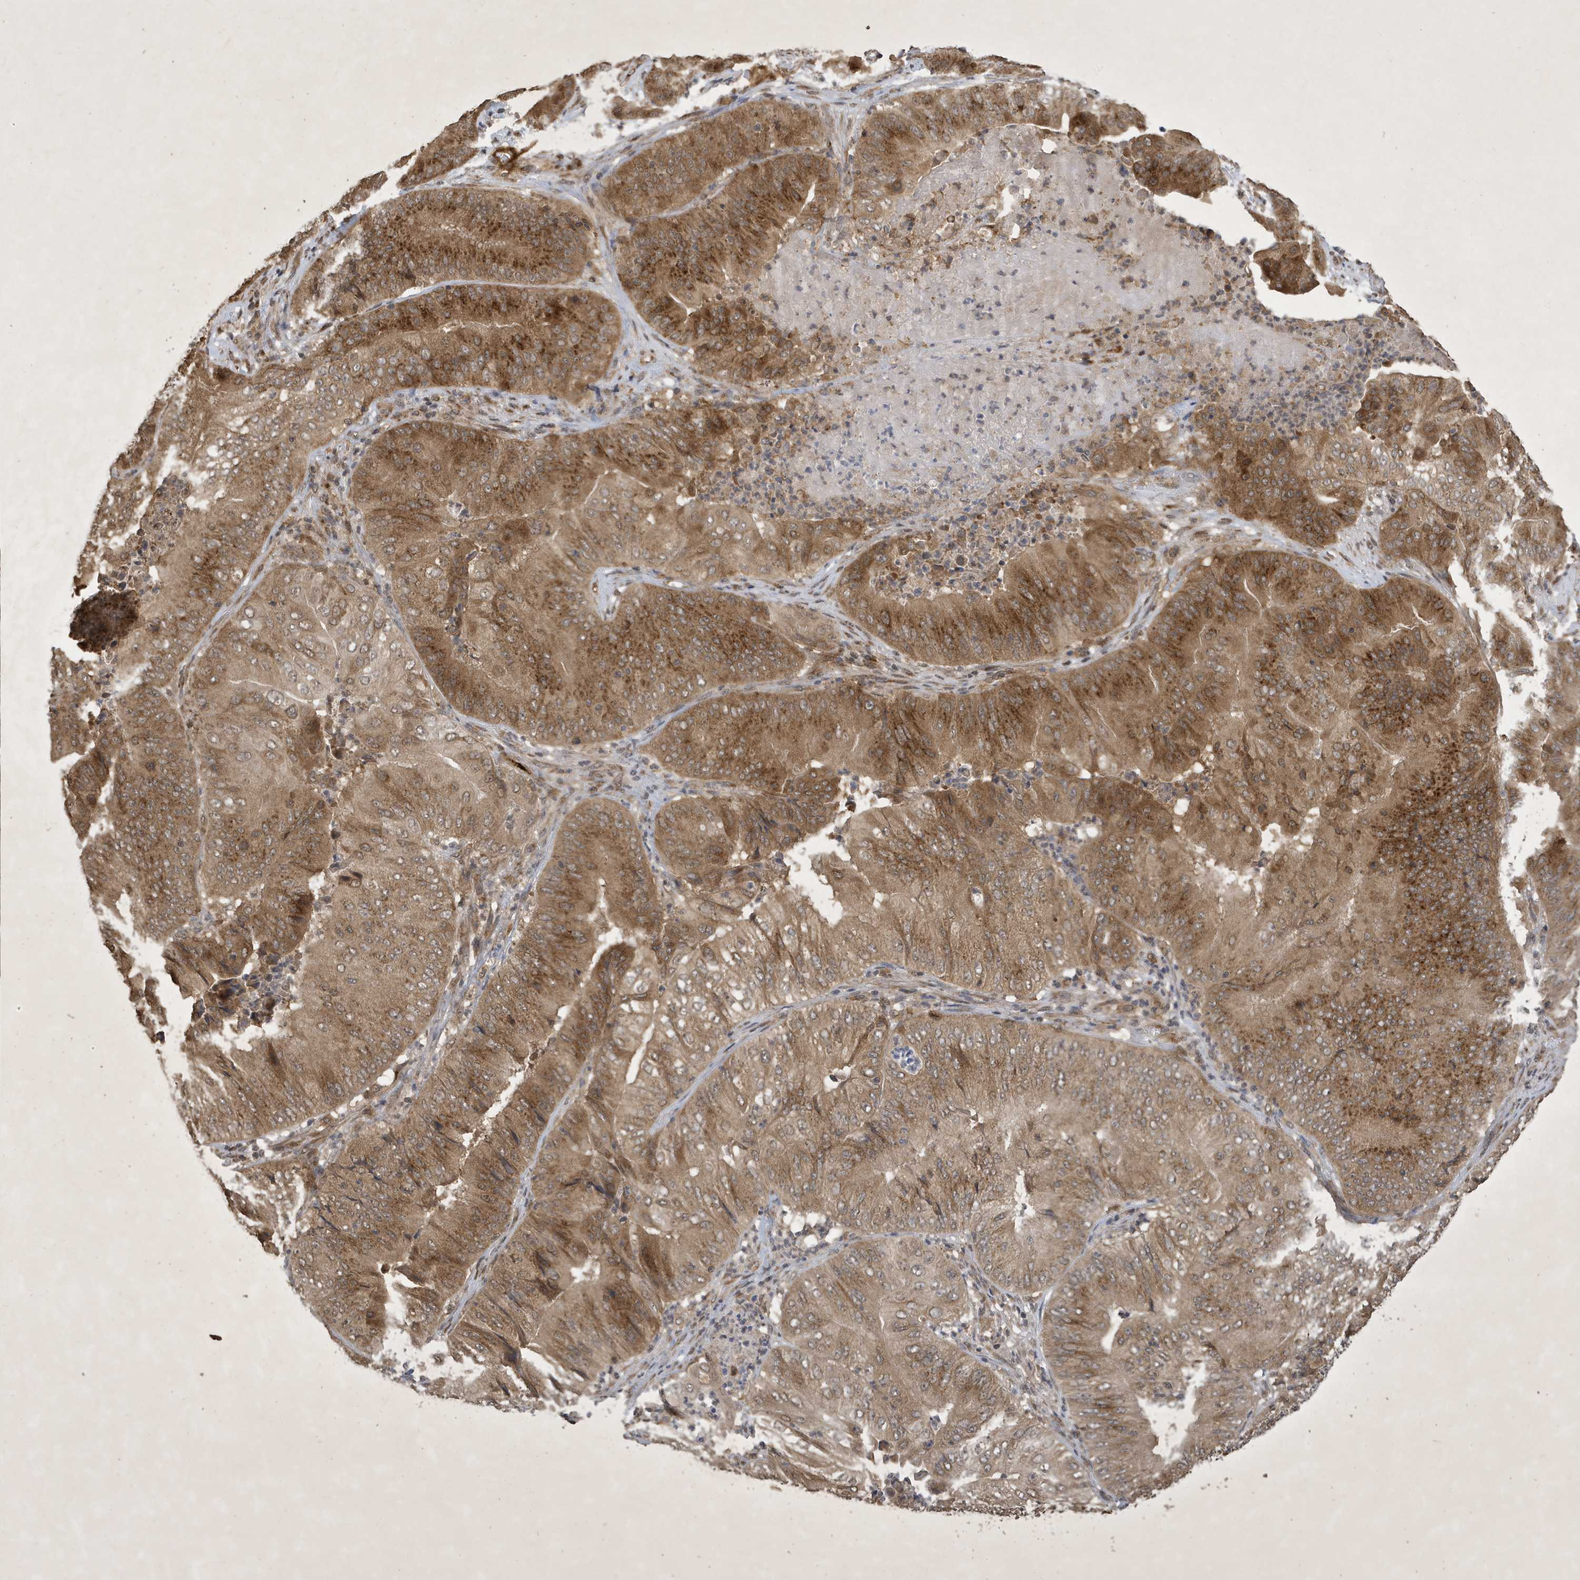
{"staining": {"intensity": "moderate", "quantity": ">75%", "location": "cytoplasmic/membranous"}, "tissue": "pancreatic cancer", "cell_type": "Tumor cells", "image_type": "cancer", "snomed": [{"axis": "morphology", "description": "Adenocarcinoma, NOS"}, {"axis": "topography", "description": "Pancreas"}], "caption": "About >75% of tumor cells in pancreatic cancer (adenocarcinoma) show moderate cytoplasmic/membranous protein staining as visualized by brown immunohistochemical staining.", "gene": "STX10", "patient": {"sex": "female", "age": 77}}